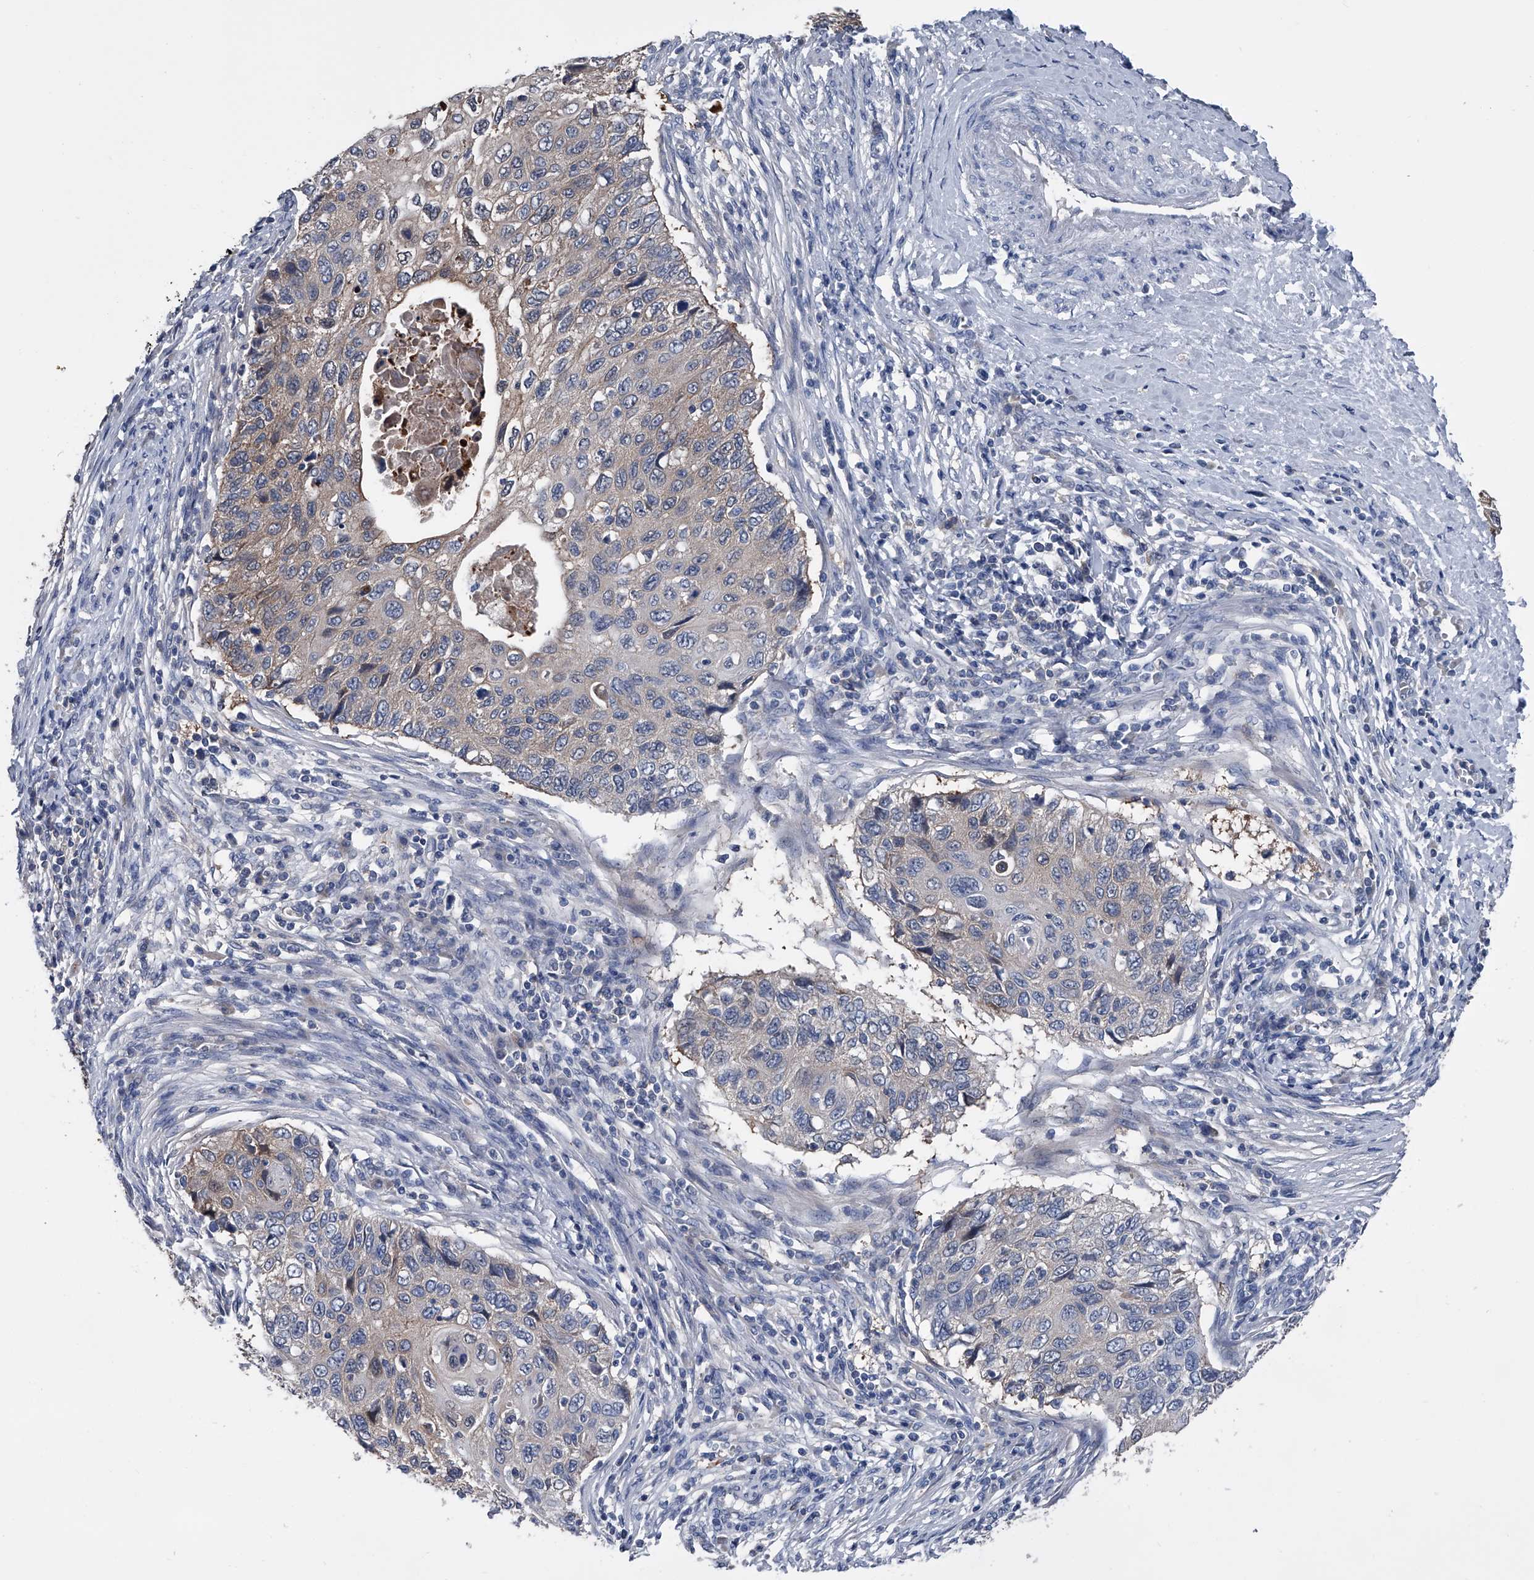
{"staining": {"intensity": "weak", "quantity": "<25%", "location": "cytoplasmic/membranous"}, "tissue": "cervical cancer", "cell_type": "Tumor cells", "image_type": "cancer", "snomed": [{"axis": "morphology", "description": "Squamous cell carcinoma, NOS"}, {"axis": "topography", "description": "Cervix"}], "caption": "A histopathology image of cervical cancer stained for a protein displays no brown staining in tumor cells. (DAB (3,3'-diaminobenzidine) immunohistochemistry with hematoxylin counter stain).", "gene": "KIF13A", "patient": {"sex": "female", "age": 70}}